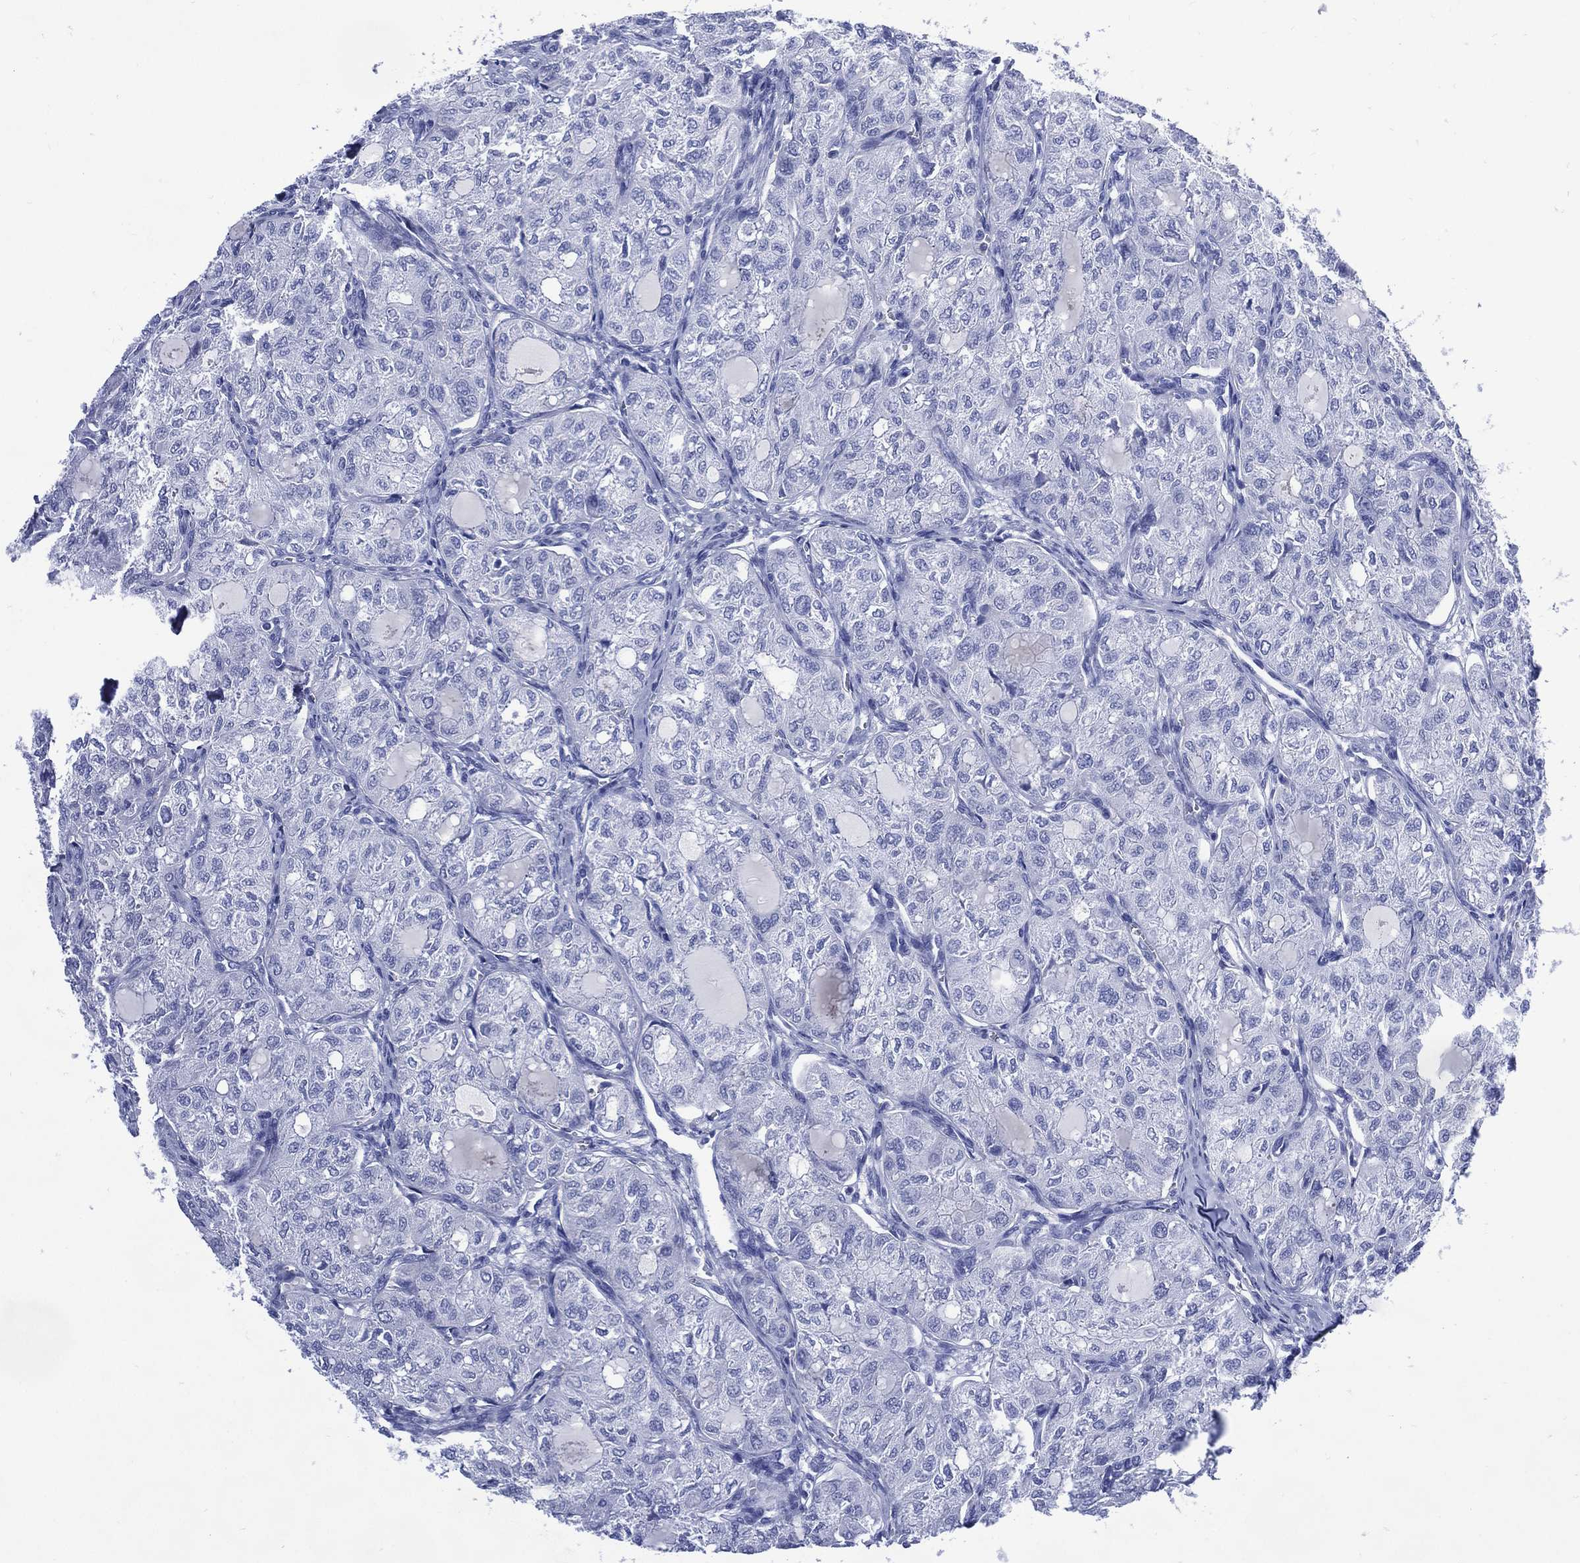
{"staining": {"intensity": "negative", "quantity": "none", "location": "none"}, "tissue": "thyroid cancer", "cell_type": "Tumor cells", "image_type": "cancer", "snomed": [{"axis": "morphology", "description": "Follicular adenoma carcinoma, NOS"}, {"axis": "topography", "description": "Thyroid gland"}], "caption": "Follicular adenoma carcinoma (thyroid) was stained to show a protein in brown. There is no significant staining in tumor cells. (DAB (3,3'-diaminobenzidine) immunohistochemistry visualized using brightfield microscopy, high magnification).", "gene": "SHCBP1L", "patient": {"sex": "male", "age": 75}}